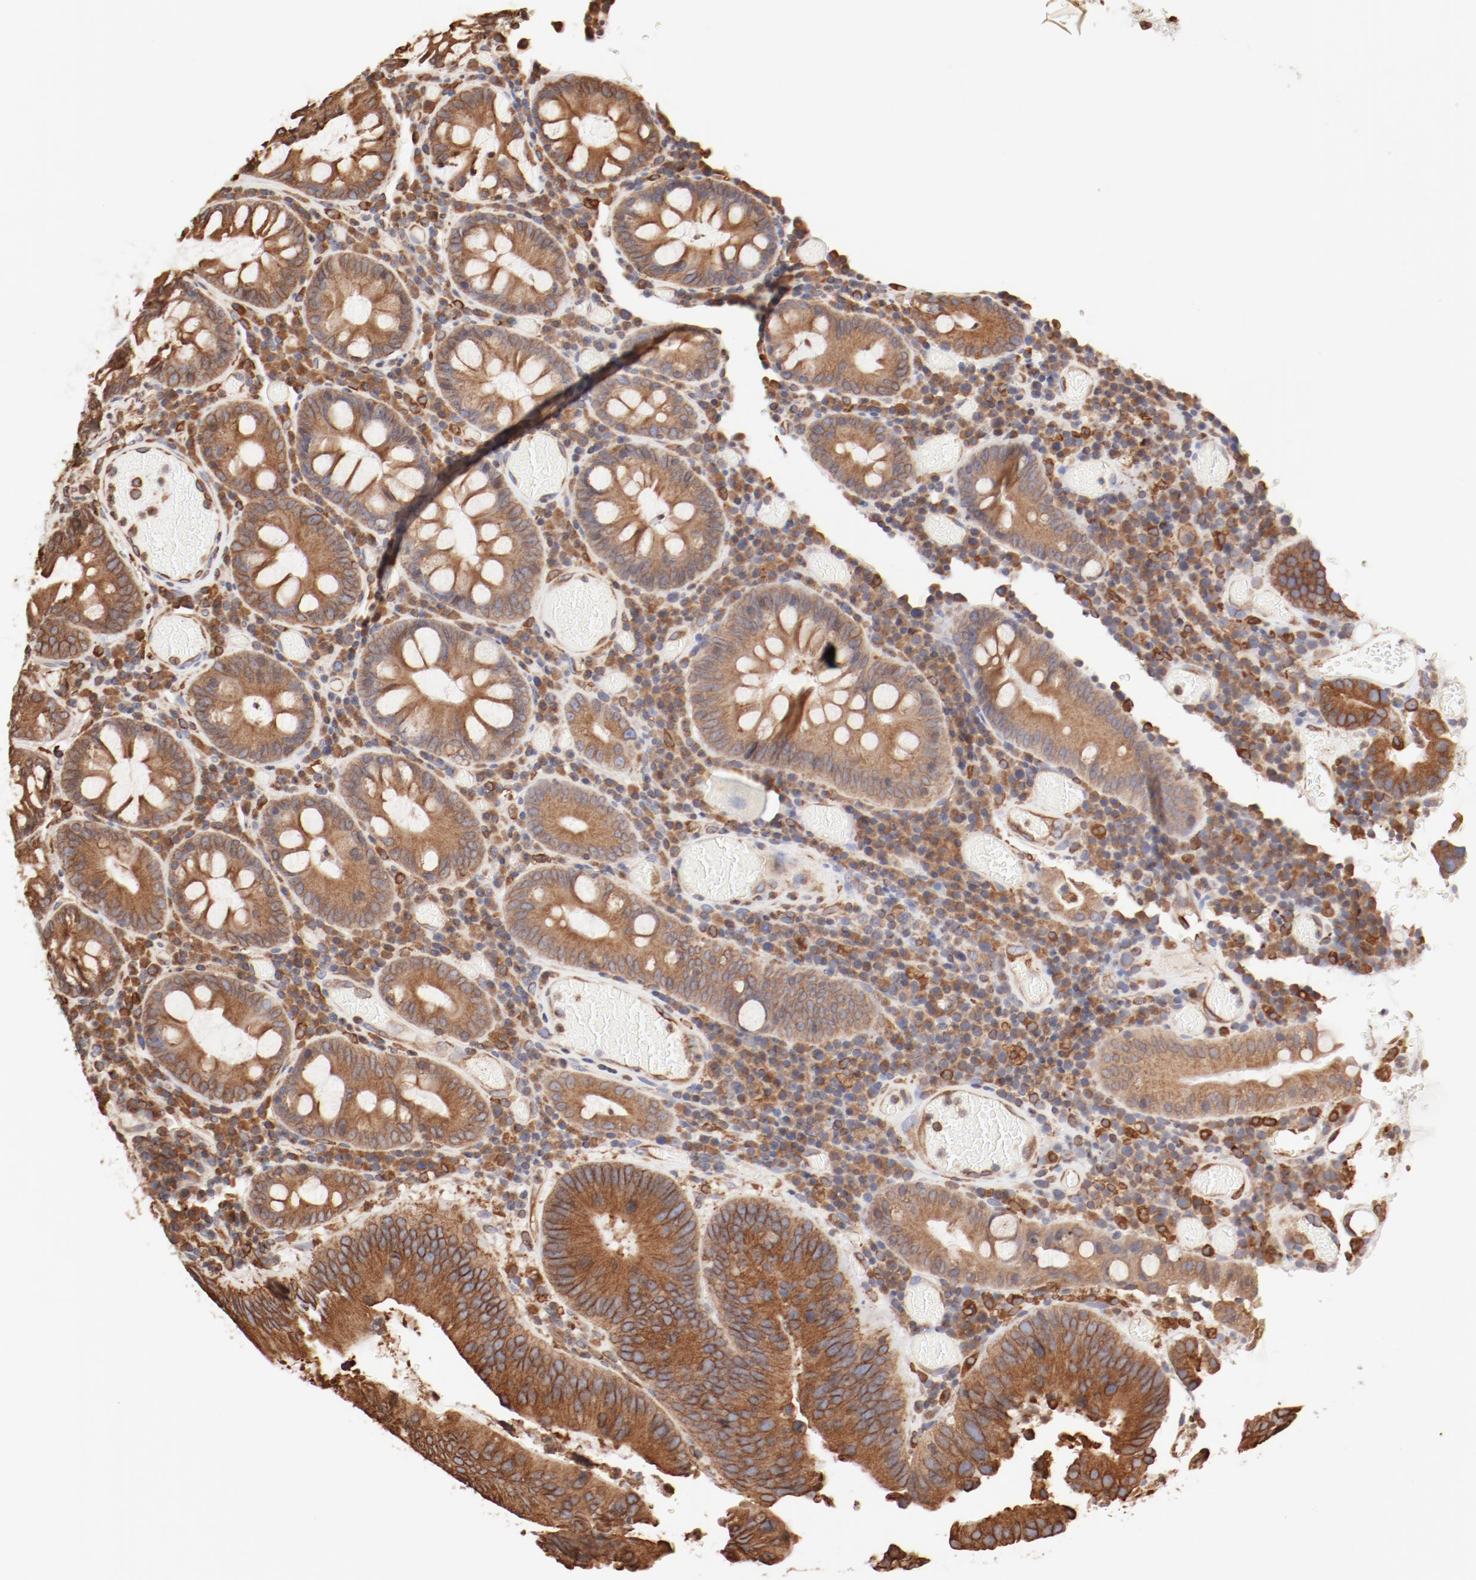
{"staining": {"intensity": "moderate", "quantity": ">75%", "location": "cytoplasmic/membranous"}, "tissue": "colorectal cancer", "cell_type": "Tumor cells", "image_type": "cancer", "snomed": [{"axis": "morphology", "description": "Normal tissue, NOS"}, {"axis": "morphology", "description": "Adenocarcinoma, NOS"}, {"axis": "topography", "description": "Colon"}], "caption": "Moderate cytoplasmic/membranous protein staining is seen in approximately >75% of tumor cells in colorectal cancer (adenocarcinoma).", "gene": "BCAP31", "patient": {"sex": "female", "age": 78}}